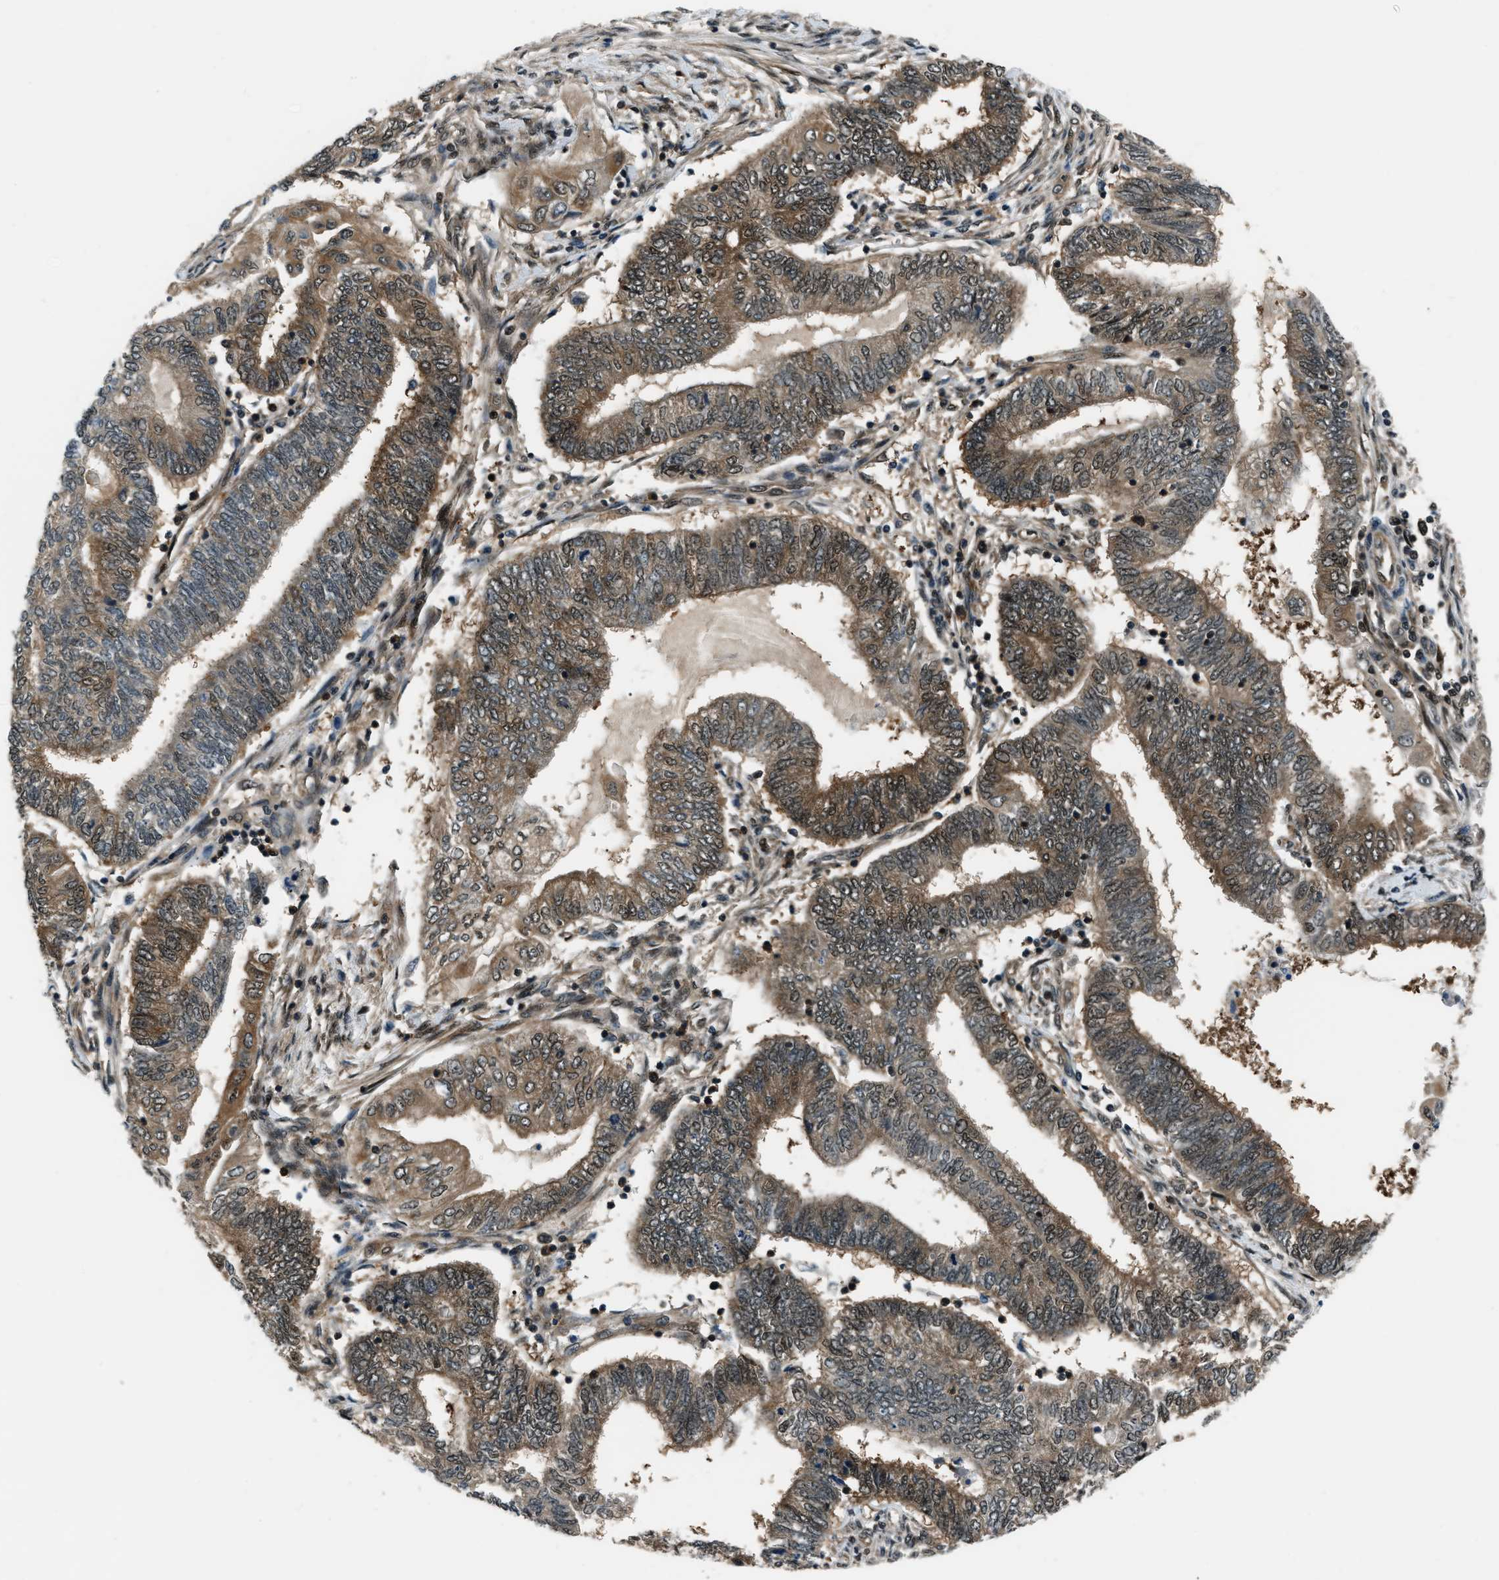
{"staining": {"intensity": "weak", "quantity": ">75%", "location": "cytoplasmic/membranous,nuclear"}, "tissue": "endometrial cancer", "cell_type": "Tumor cells", "image_type": "cancer", "snomed": [{"axis": "morphology", "description": "Adenocarcinoma, NOS"}, {"axis": "topography", "description": "Uterus"}, {"axis": "topography", "description": "Endometrium"}], "caption": "High-magnification brightfield microscopy of endometrial cancer (adenocarcinoma) stained with DAB (3,3'-diaminobenzidine) (brown) and counterstained with hematoxylin (blue). tumor cells exhibit weak cytoplasmic/membranous and nuclear expression is appreciated in about>75% of cells.", "gene": "NUDCD3", "patient": {"sex": "female", "age": 70}}